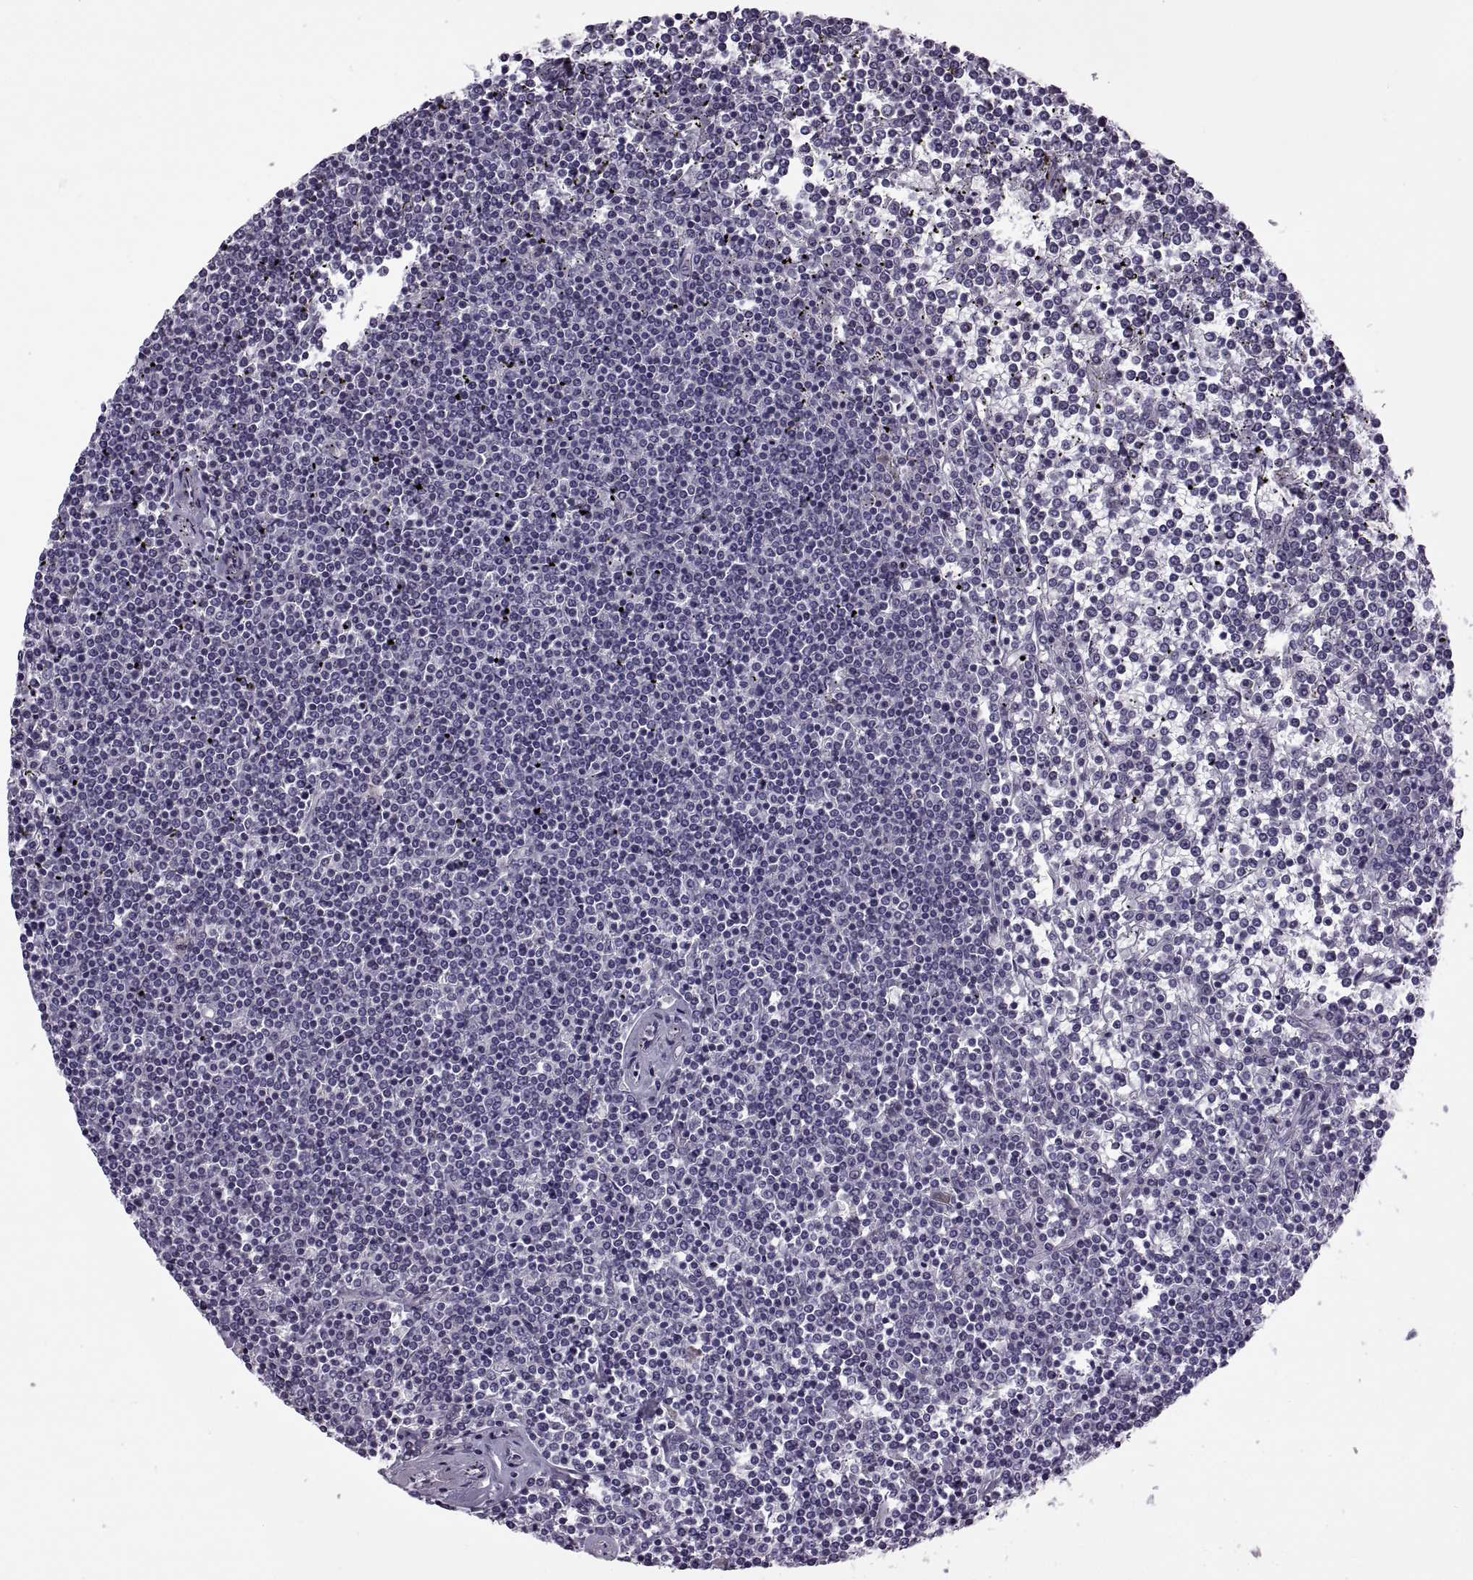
{"staining": {"intensity": "negative", "quantity": "none", "location": "none"}, "tissue": "lymphoma", "cell_type": "Tumor cells", "image_type": "cancer", "snomed": [{"axis": "morphology", "description": "Malignant lymphoma, non-Hodgkin's type, Low grade"}, {"axis": "topography", "description": "Spleen"}], "caption": "A micrograph of human lymphoma is negative for staining in tumor cells.", "gene": "RSPH6A", "patient": {"sex": "female", "age": 19}}